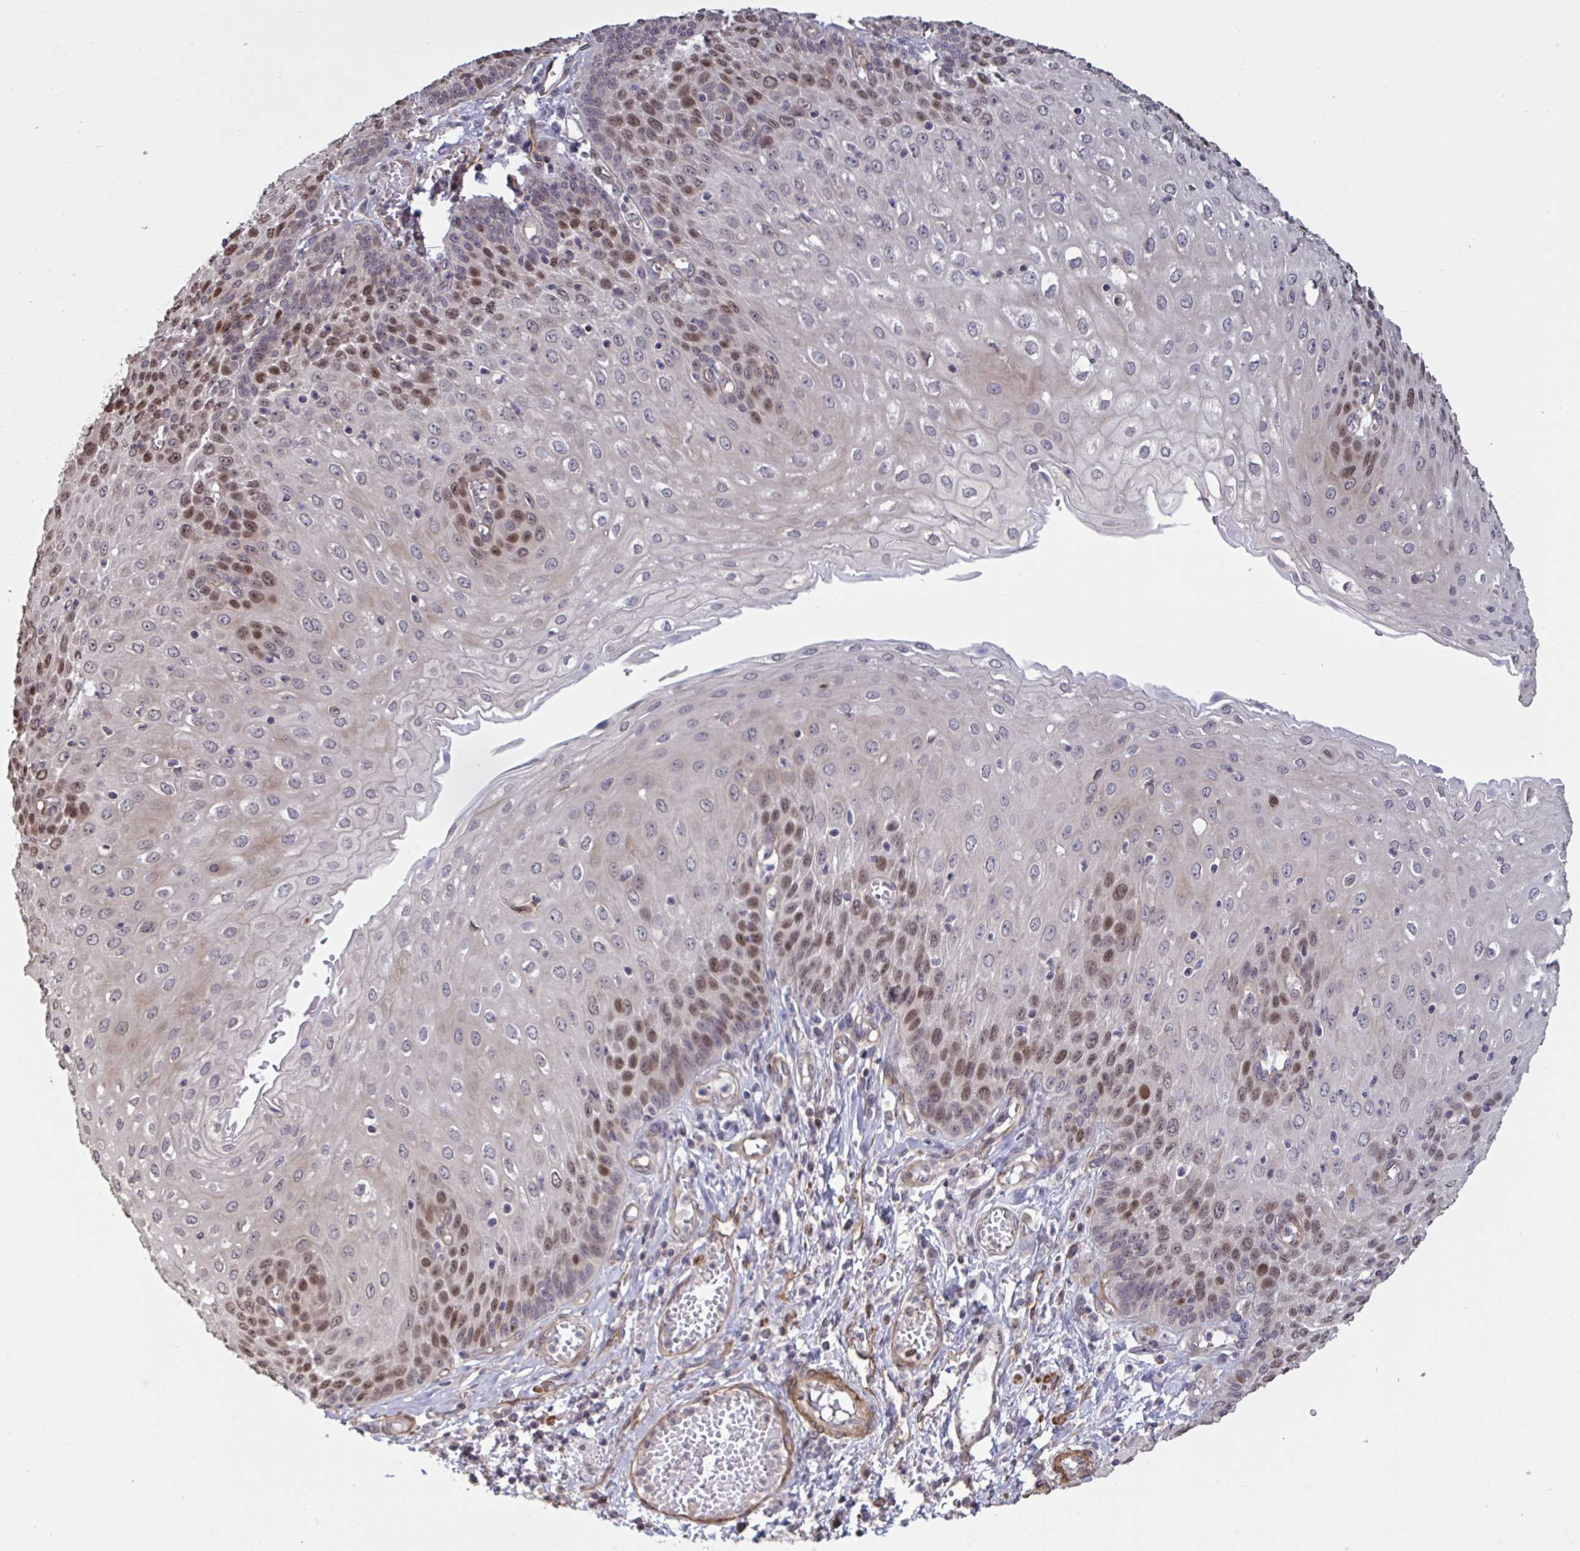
{"staining": {"intensity": "moderate", "quantity": "25%-75%", "location": "nuclear"}, "tissue": "esophagus", "cell_type": "Squamous epithelial cells", "image_type": "normal", "snomed": [{"axis": "morphology", "description": "Normal tissue, NOS"}, {"axis": "morphology", "description": "Adenocarcinoma, NOS"}, {"axis": "topography", "description": "Esophagus"}], "caption": "Immunohistochemistry photomicrograph of normal esophagus: human esophagus stained using immunohistochemistry (IHC) shows medium levels of moderate protein expression localized specifically in the nuclear of squamous epithelial cells, appearing as a nuclear brown color.", "gene": "IPO5", "patient": {"sex": "male", "age": 81}}